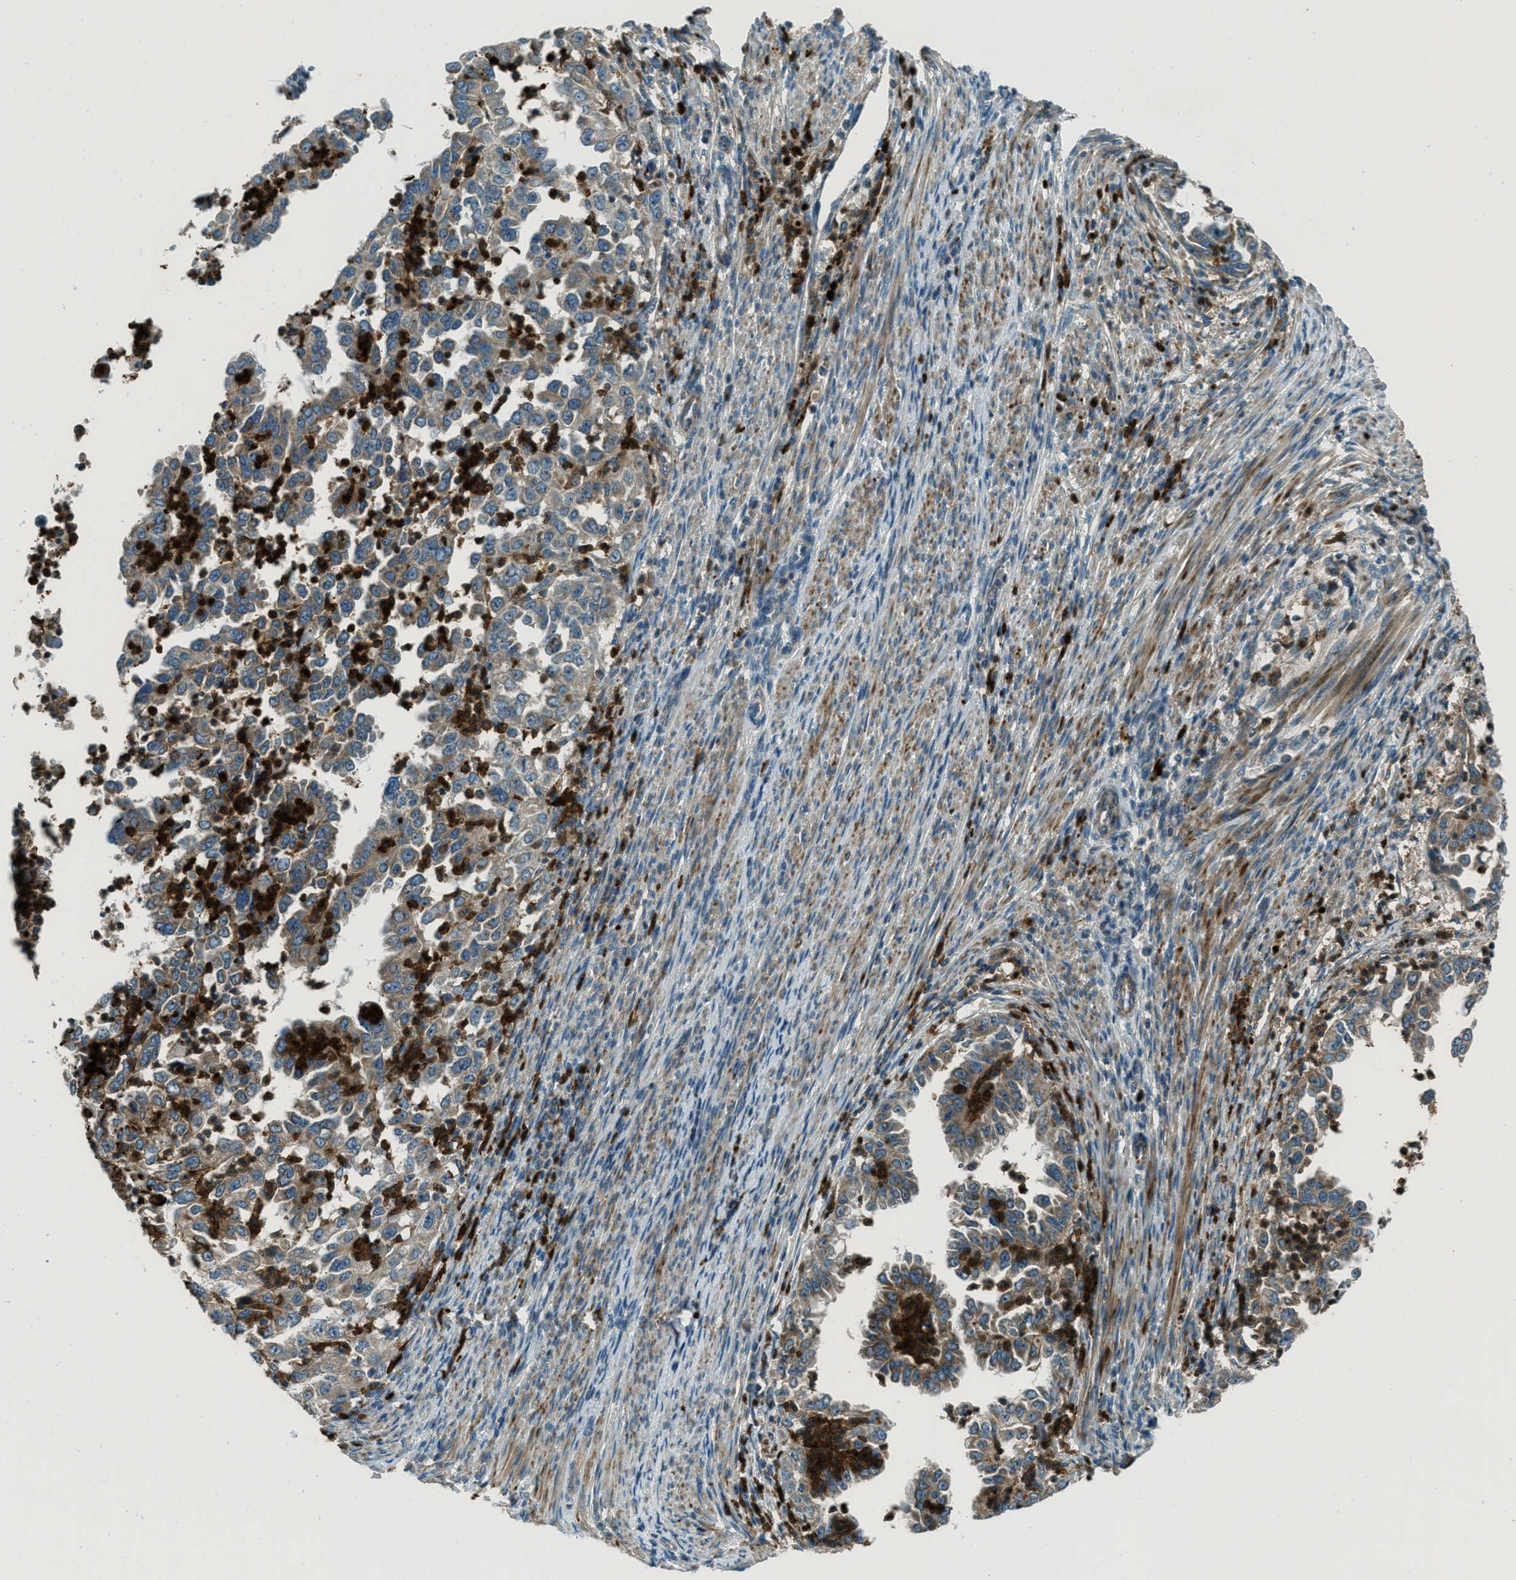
{"staining": {"intensity": "moderate", "quantity": ">75%", "location": "cytoplasmic/membranous"}, "tissue": "endometrial cancer", "cell_type": "Tumor cells", "image_type": "cancer", "snomed": [{"axis": "morphology", "description": "Adenocarcinoma, NOS"}, {"axis": "topography", "description": "Endometrium"}], "caption": "Immunohistochemistry (IHC) histopathology image of neoplastic tissue: endometrial cancer (adenocarcinoma) stained using IHC reveals medium levels of moderate protein expression localized specifically in the cytoplasmic/membranous of tumor cells, appearing as a cytoplasmic/membranous brown color.", "gene": "FAR1", "patient": {"sex": "female", "age": 85}}